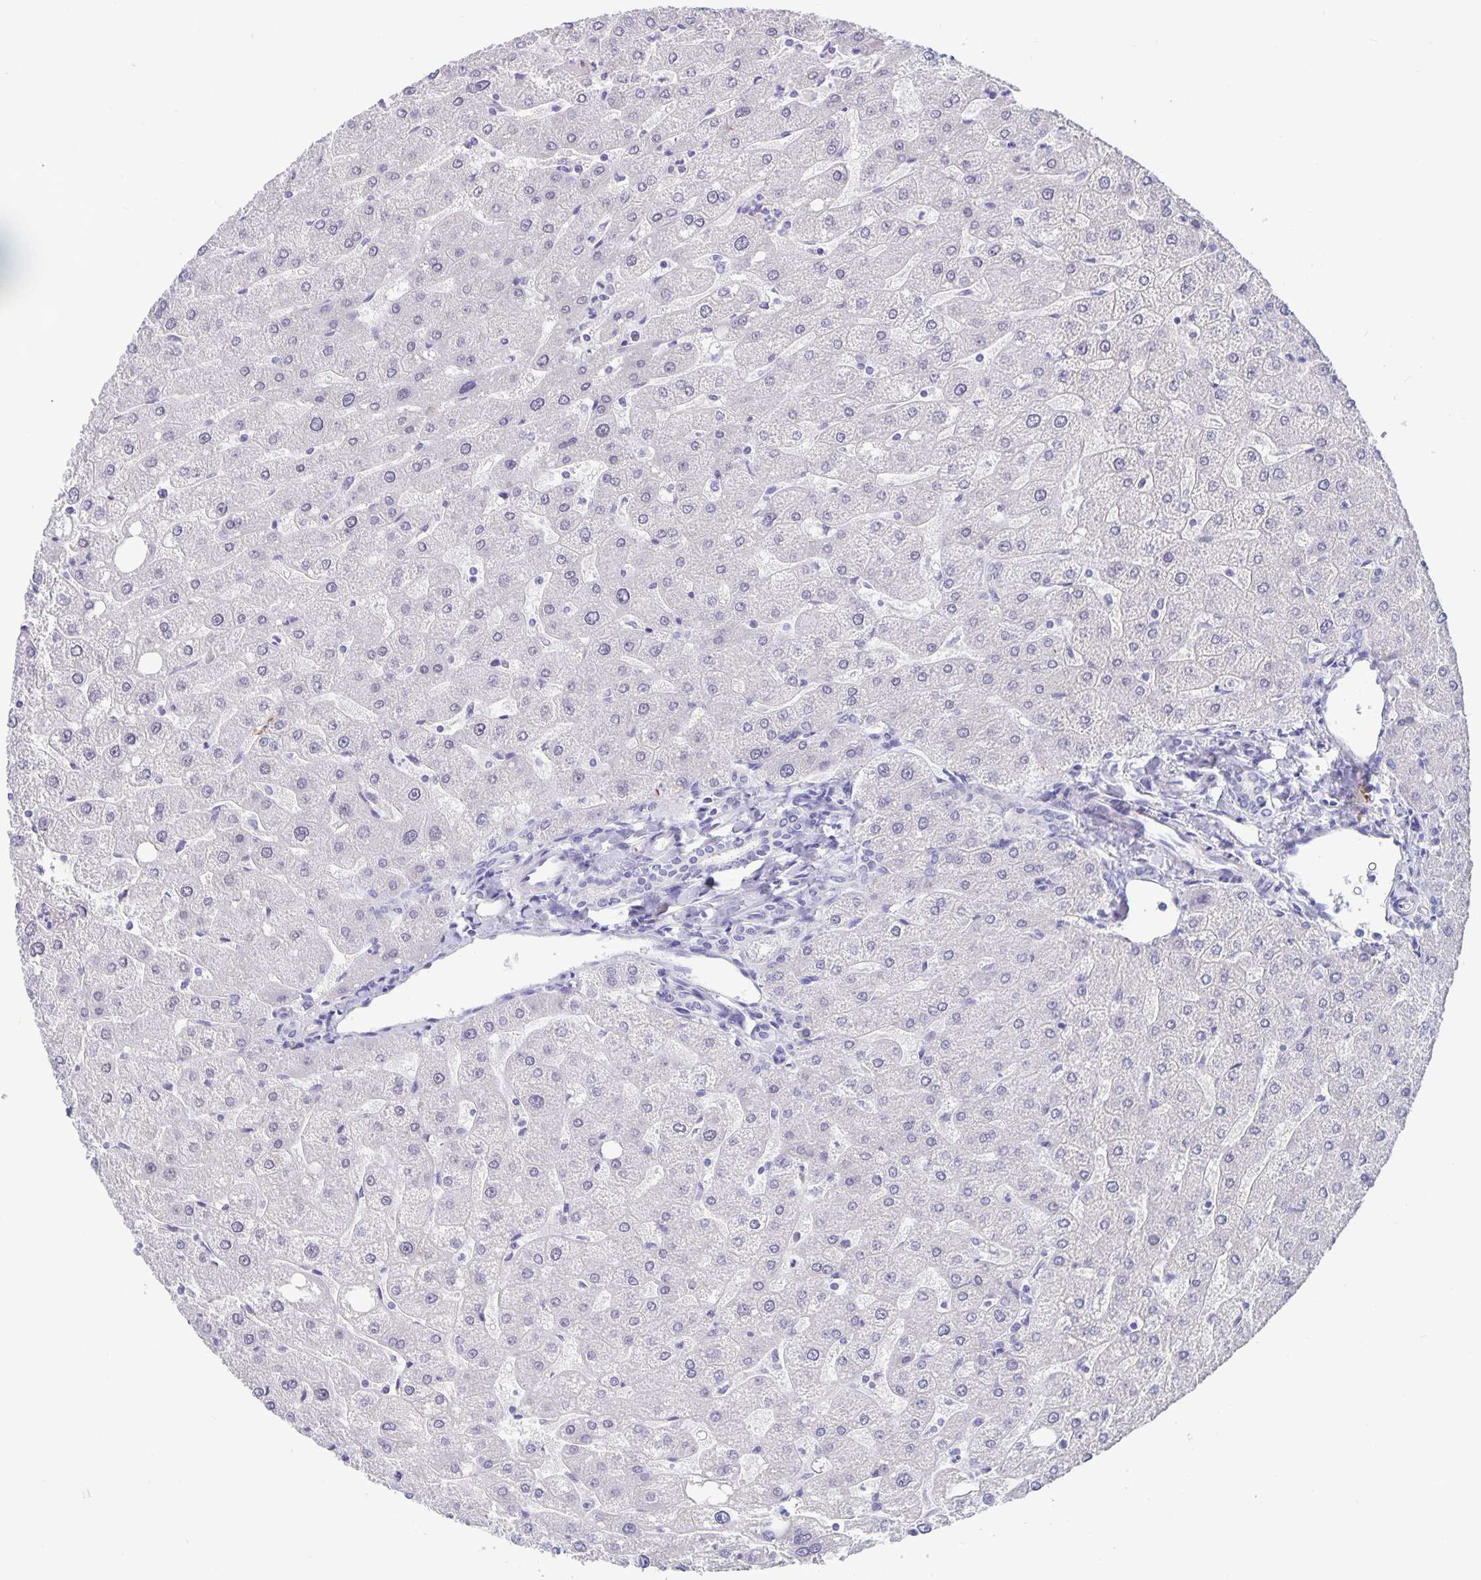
{"staining": {"intensity": "negative", "quantity": "none", "location": "none"}, "tissue": "liver", "cell_type": "Cholangiocytes", "image_type": "normal", "snomed": [{"axis": "morphology", "description": "Normal tissue, NOS"}, {"axis": "topography", "description": "Liver"}], "caption": "An immunohistochemistry image of benign liver is shown. There is no staining in cholangiocytes of liver. Nuclei are stained in blue.", "gene": "ERMN", "patient": {"sex": "male", "age": 67}}